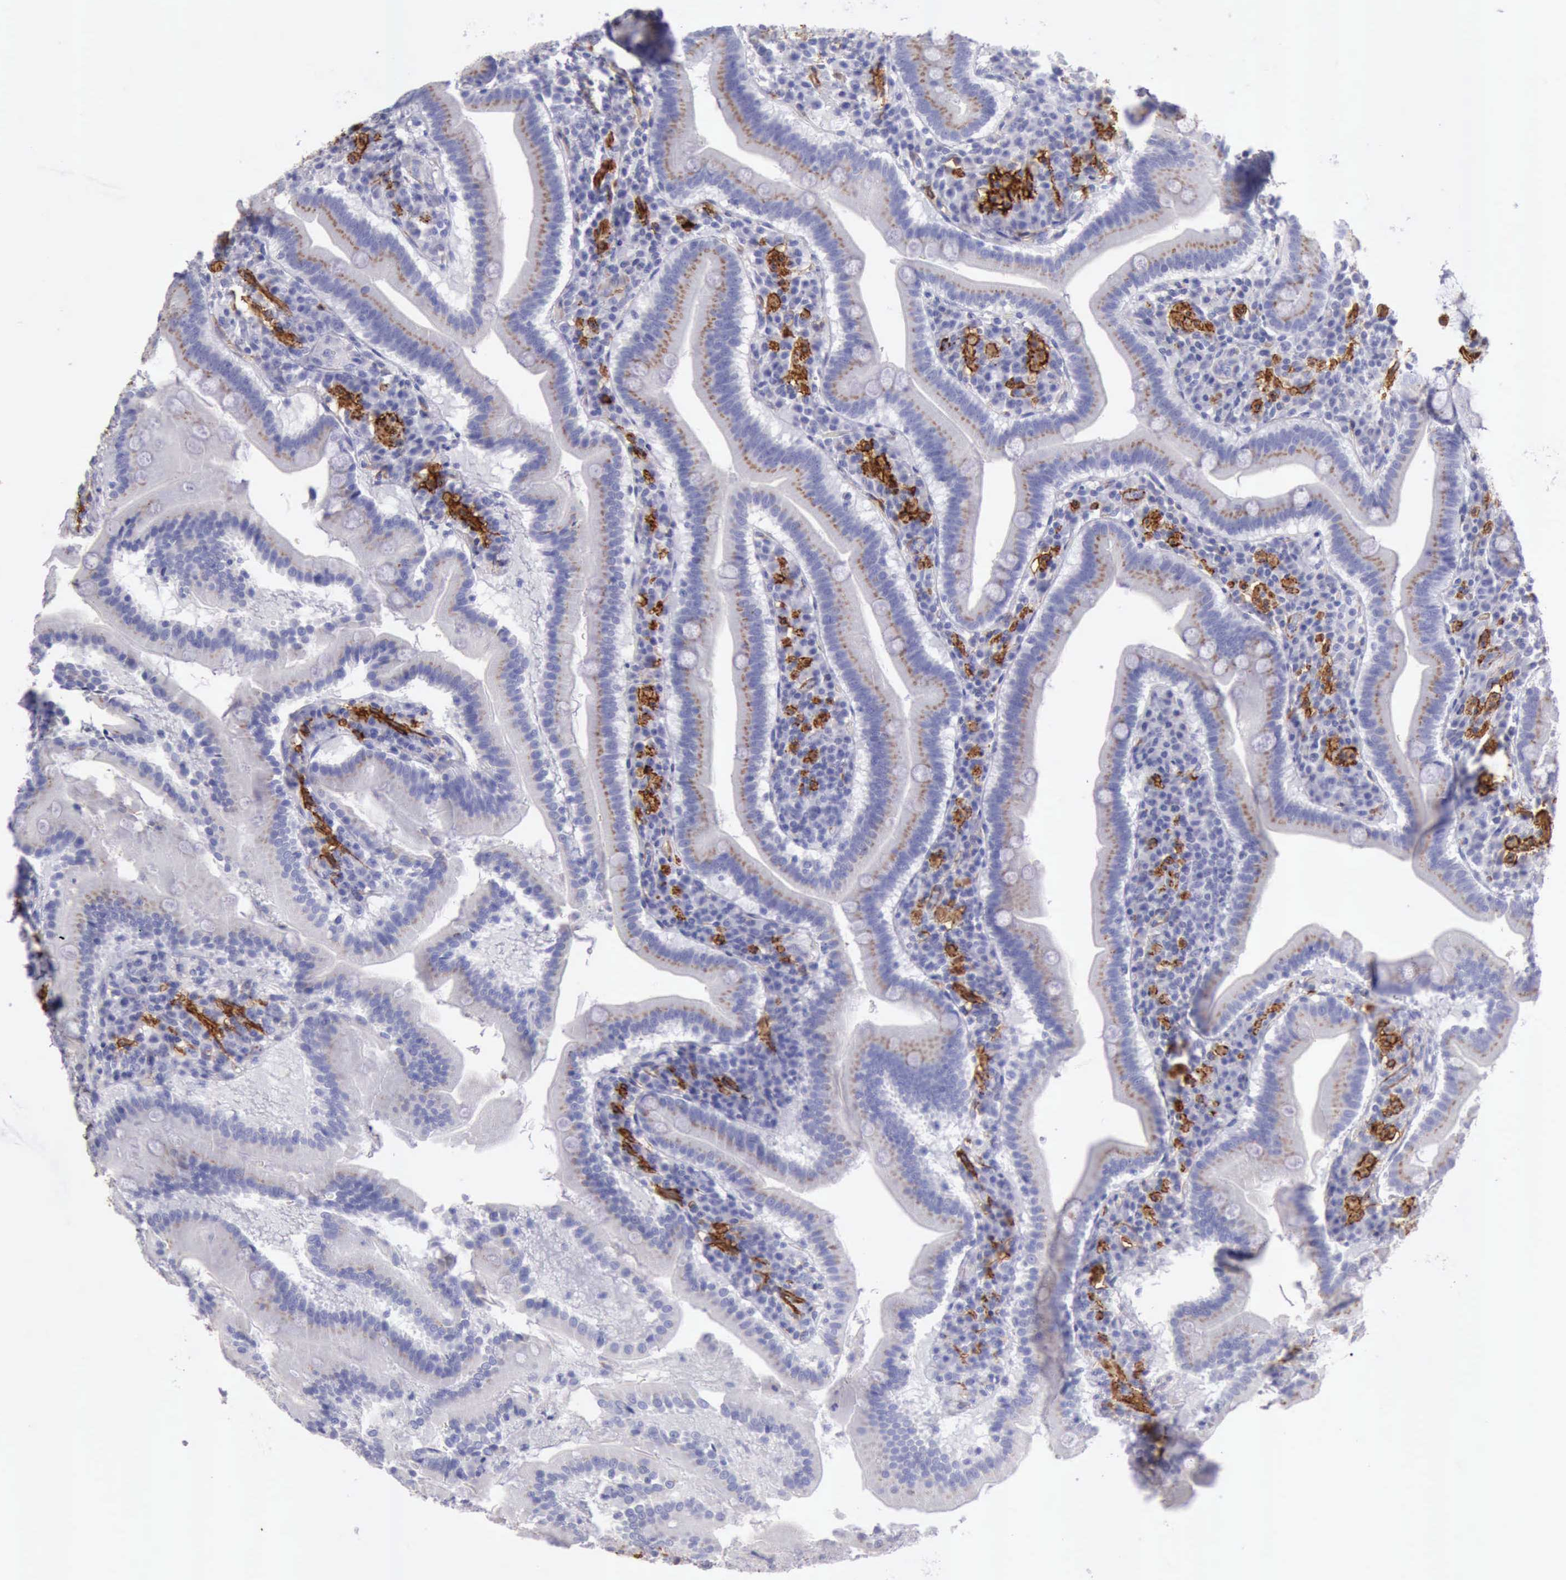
{"staining": {"intensity": "moderate", "quantity": "25%-75%", "location": "cytoplasmic/membranous"}, "tissue": "duodenum", "cell_type": "Glandular cells", "image_type": "normal", "snomed": [{"axis": "morphology", "description": "Normal tissue, NOS"}, {"axis": "topography", "description": "Duodenum"}], "caption": "An immunohistochemistry histopathology image of unremarkable tissue is shown. Protein staining in brown highlights moderate cytoplasmic/membranous positivity in duodenum within glandular cells.", "gene": "AOC3", "patient": {"sex": "male", "age": 50}}